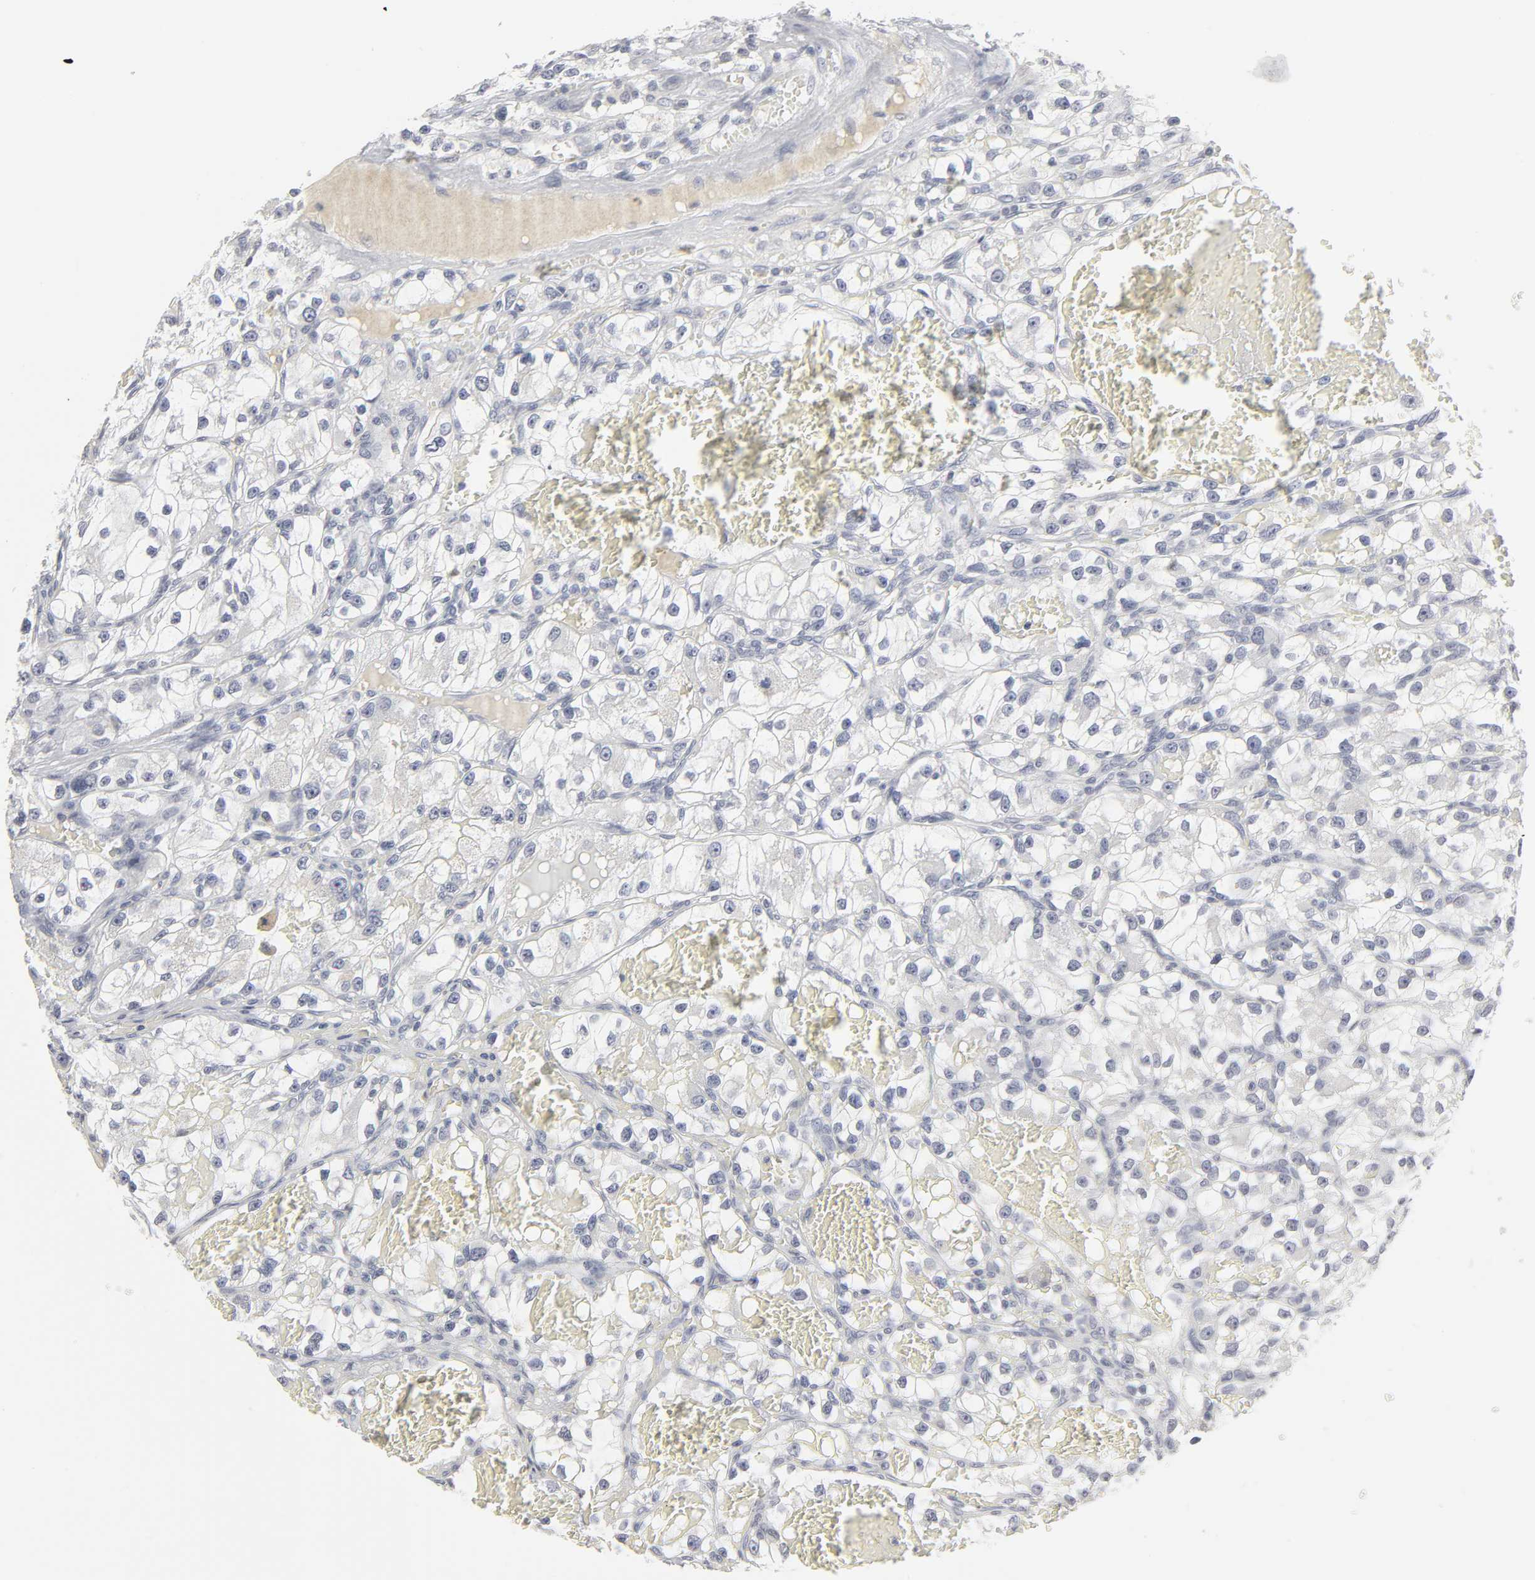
{"staining": {"intensity": "negative", "quantity": "none", "location": "none"}, "tissue": "renal cancer", "cell_type": "Tumor cells", "image_type": "cancer", "snomed": [{"axis": "morphology", "description": "Adenocarcinoma, NOS"}, {"axis": "topography", "description": "Kidney"}], "caption": "The immunohistochemistry histopathology image has no significant positivity in tumor cells of adenocarcinoma (renal) tissue. The staining is performed using DAB brown chromogen with nuclei counter-stained in using hematoxylin.", "gene": "TCAP", "patient": {"sex": "female", "age": 57}}